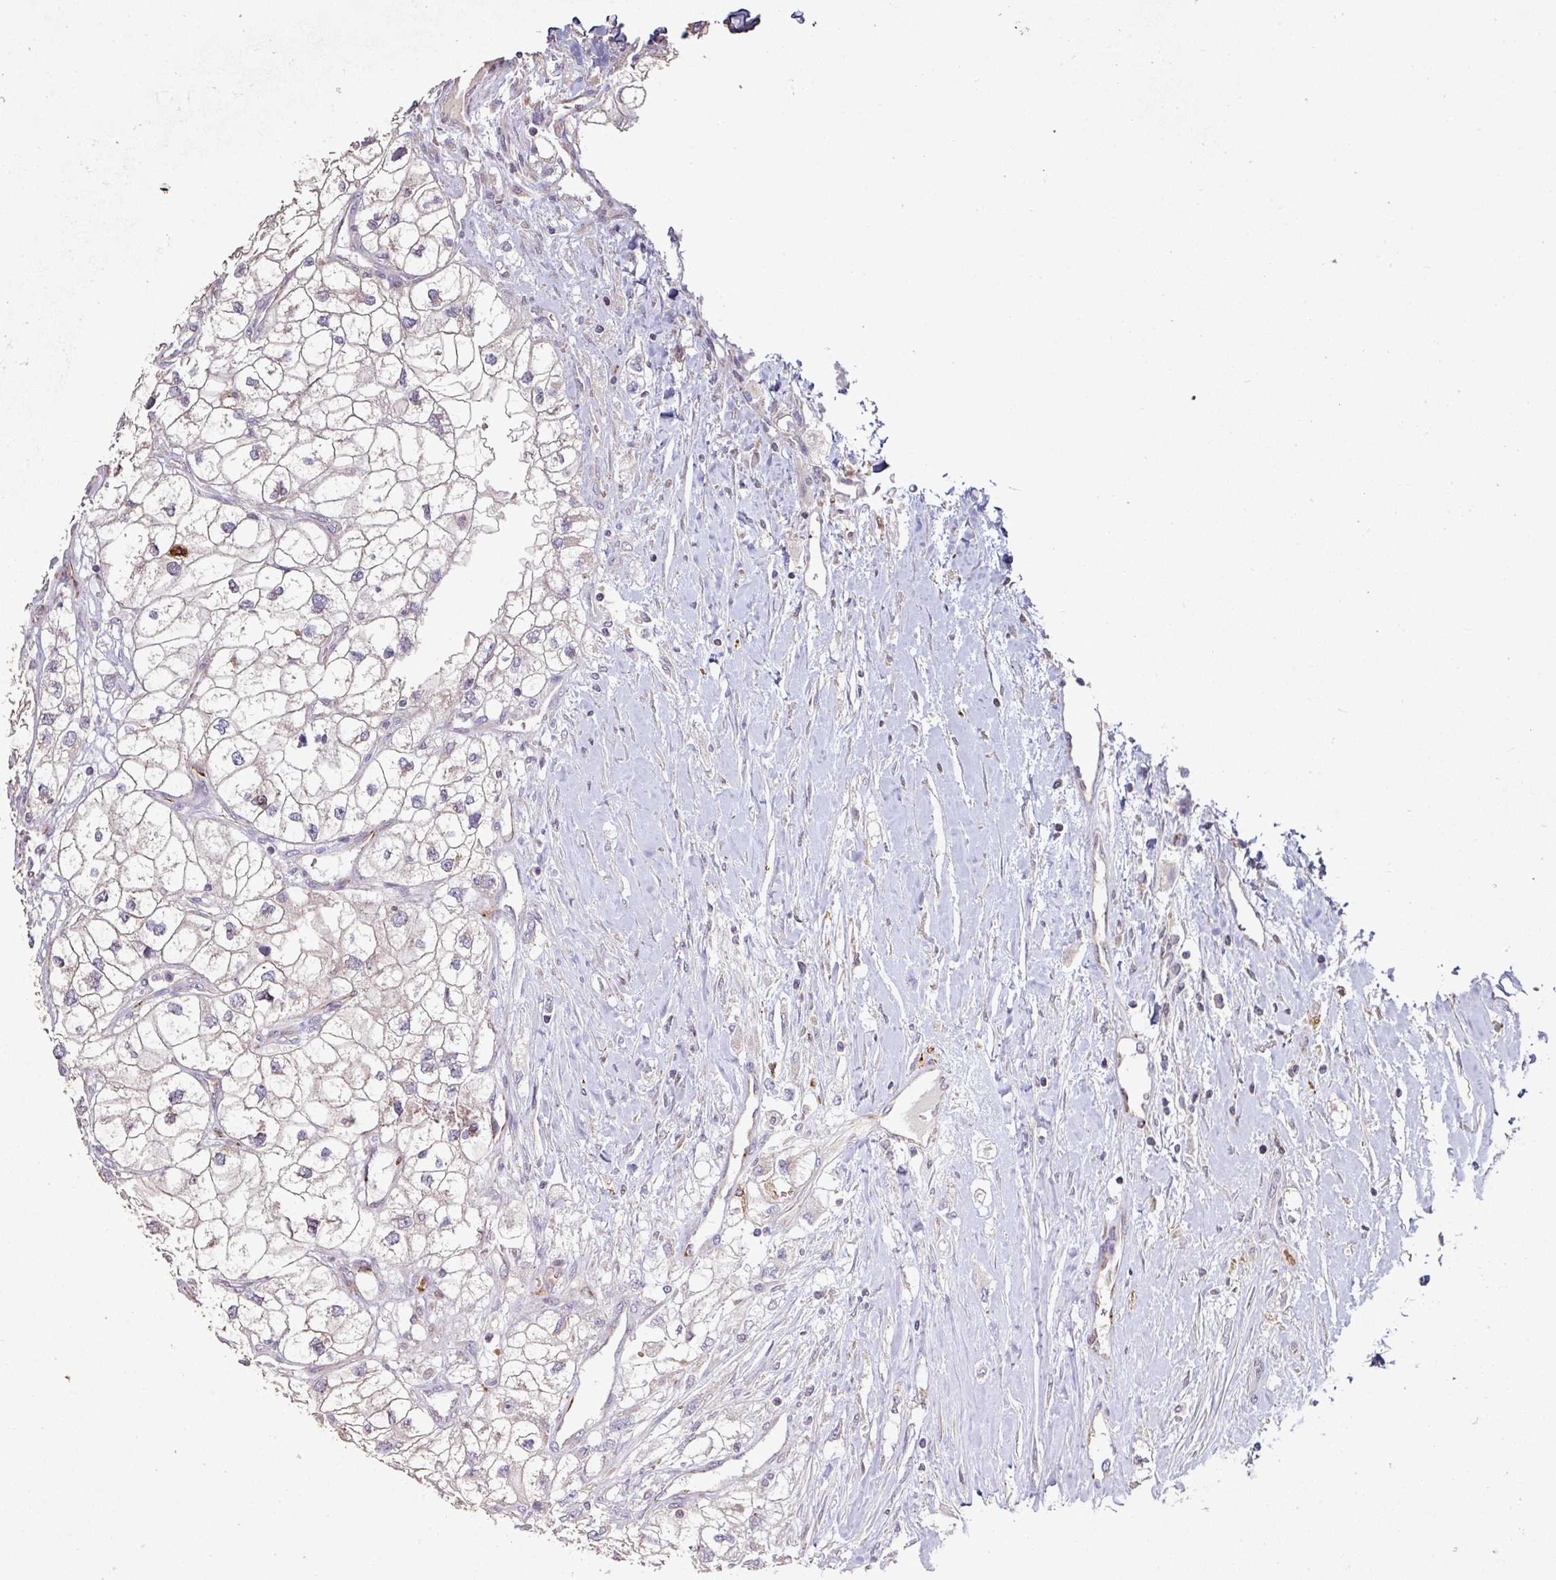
{"staining": {"intensity": "negative", "quantity": "none", "location": "none"}, "tissue": "renal cancer", "cell_type": "Tumor cells", "image_type": "cancer", "snomed": [{"axis": "morphology", "description": "Adenocarcinoma, NOS"}, {"axis": "topography", "description": "Kidney"}], "caption": "Immunohistochemical staining of human renal adenocarcinoma displays no significant positivity in tumor cells. The staining was performed using DAB (3,3'-diaminobenzidine) to visualize the protein expression in brown, while the nuclei were stained in blue with hematoxylin (Magnification: 20x).", "gene": "RPL23A", "patient": {"sex": "male", "age": 59}}